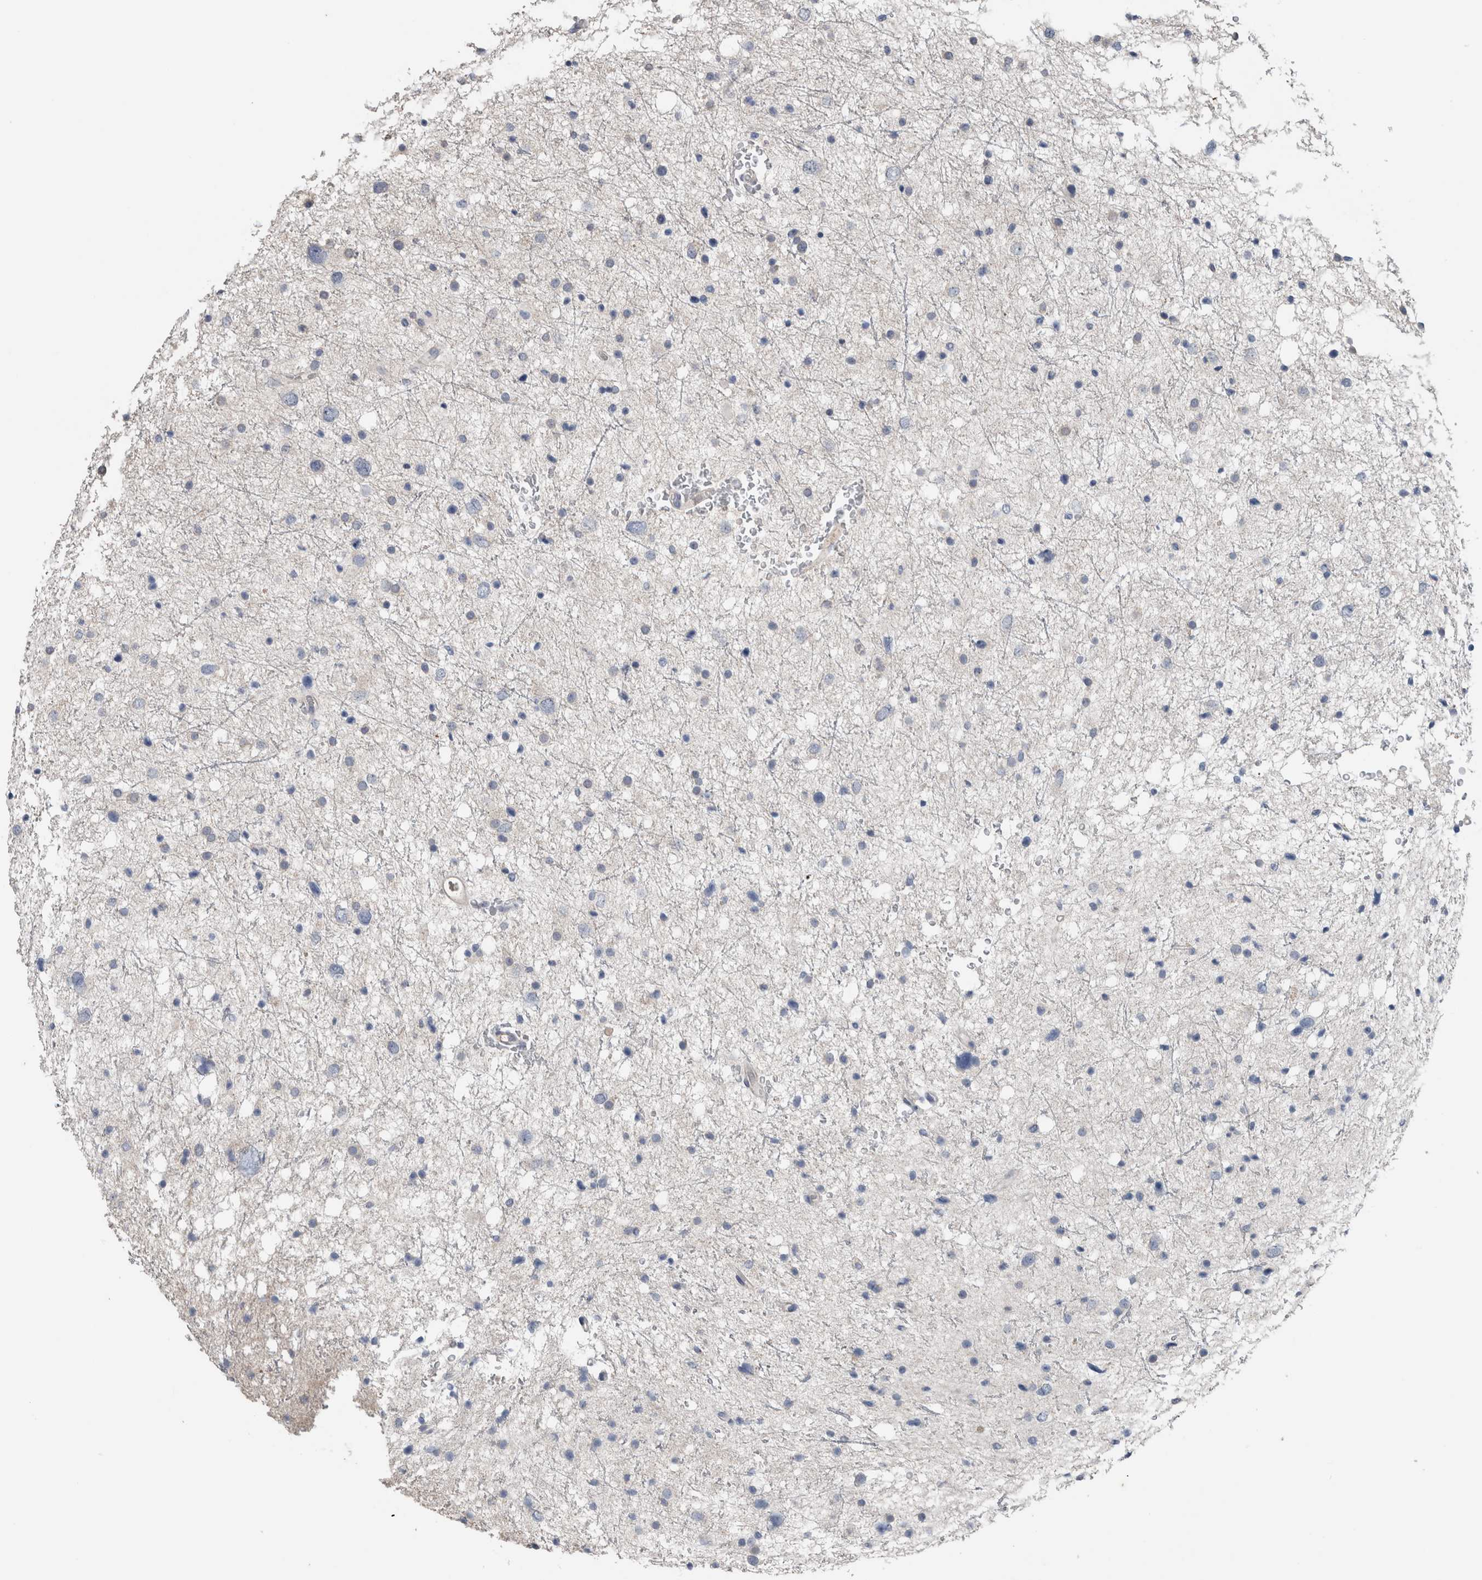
{"staining": {"intensity": "negative", "quantity": "none", "location": "none"}, "tissue": "glioma", "cell_type": "Tumor cells", "image_type": "cancer", "snomed": [{"axis": "morphology", "description": "Glioma, malignant, Low grade"}, {"axis": "topography", "description": "Brain"}], "caption": "Immunohistochemical staining of glioma shows no significant expression in tumor cells.", "gene": "CRNN", "patient": {"sex": "female", "age": 37}}